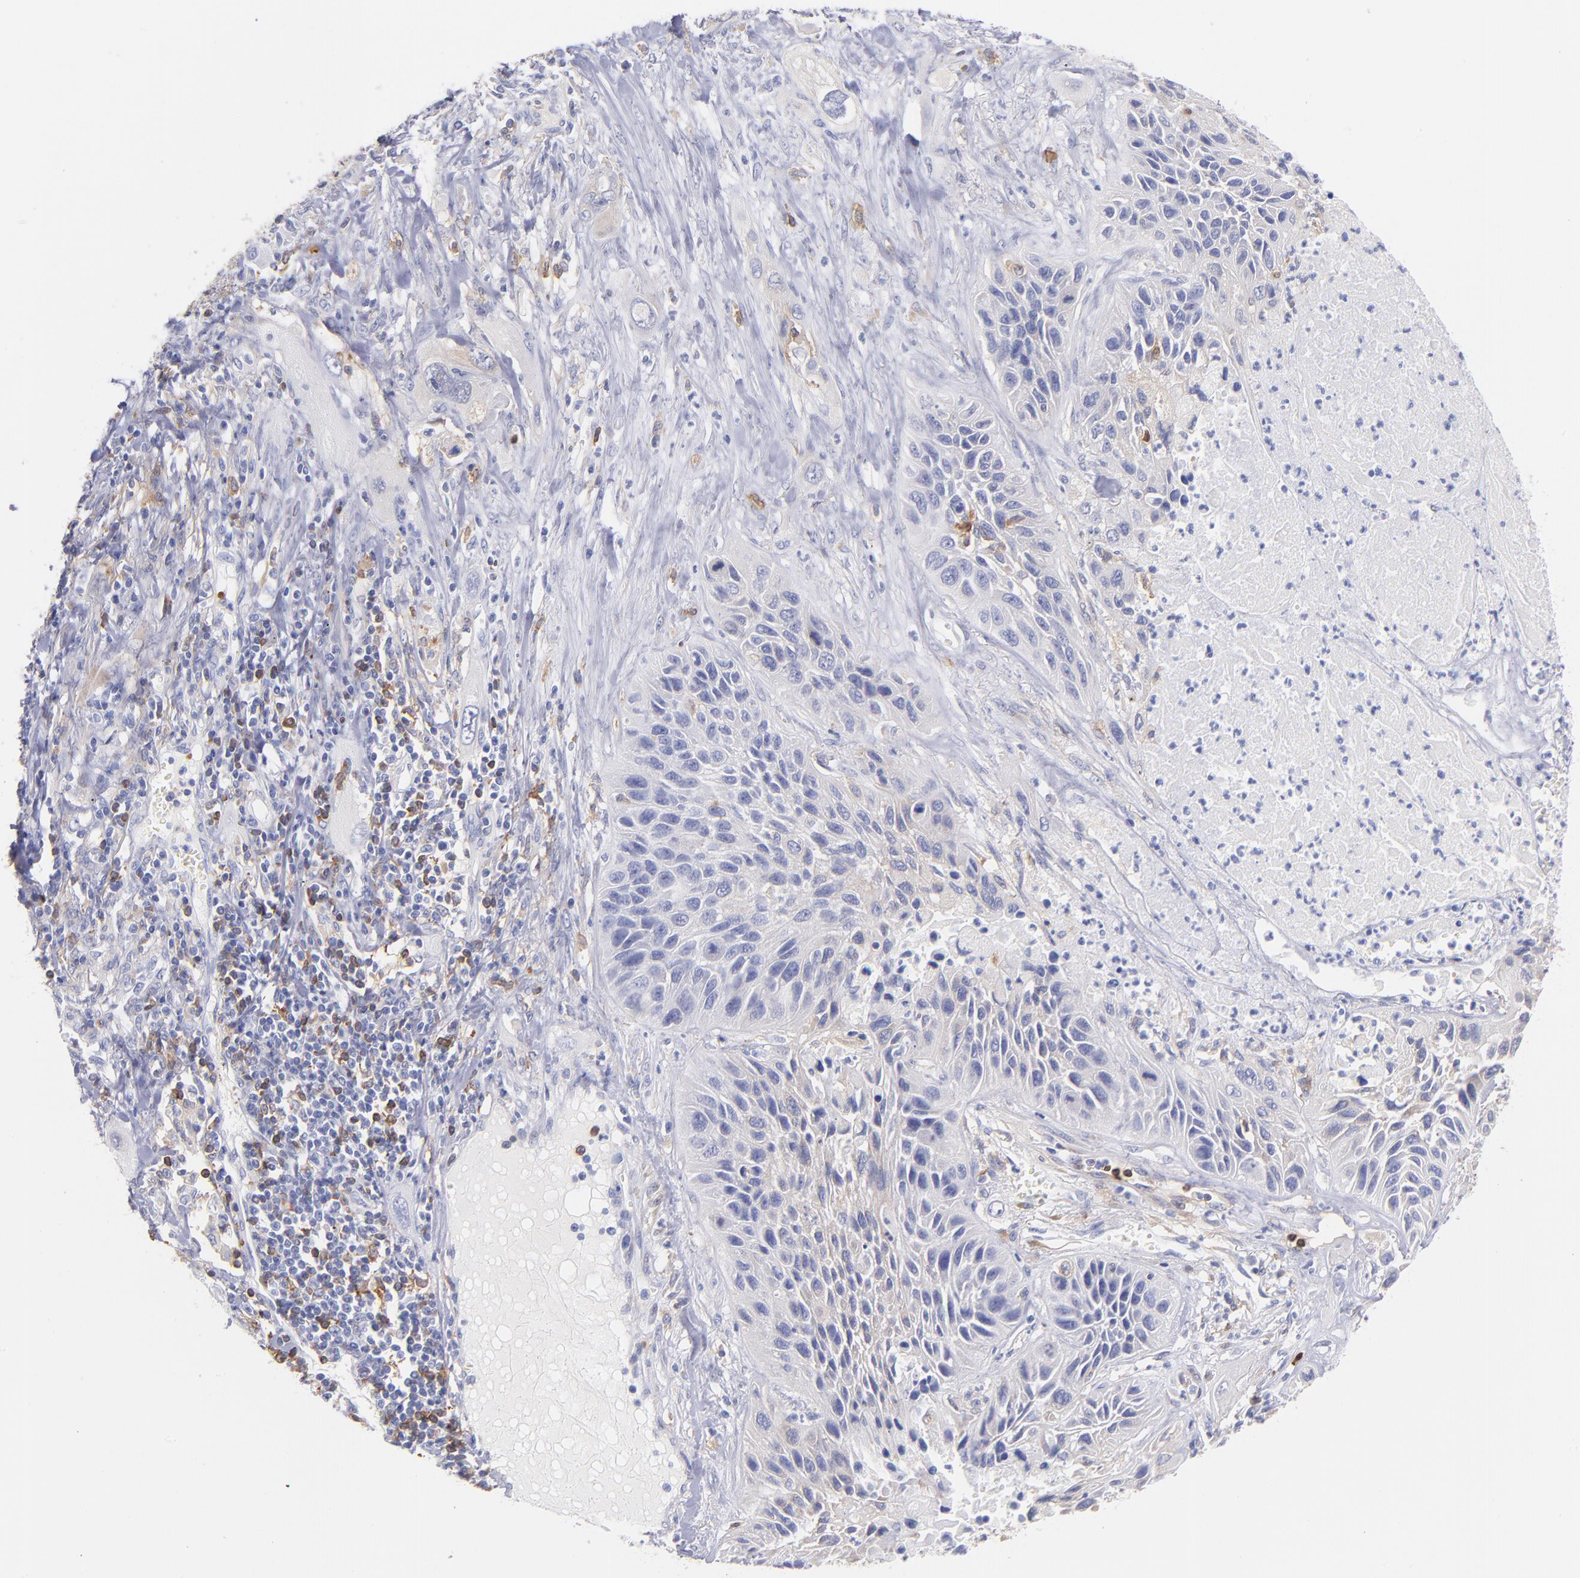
{"staining": {"intensity": "weak", "quantity": "<25%", "location": "cytoplasmic/membranous"}, "tissue": "lung cancer", "cell_type": "Tumor cells", "image_type": "cancer", "snomed": [{"axis": "morphology", "description": "Squamous cell carcinoma, NOS"}, {"axis": "topography", "description": "Lung"}], "caption": "Histopathology image shows no significant protein expression in tumor cells of squamous cell carcinoma (lung).", "gene": "PRKCA", "patient": {"sex": "female", "age": 76}}